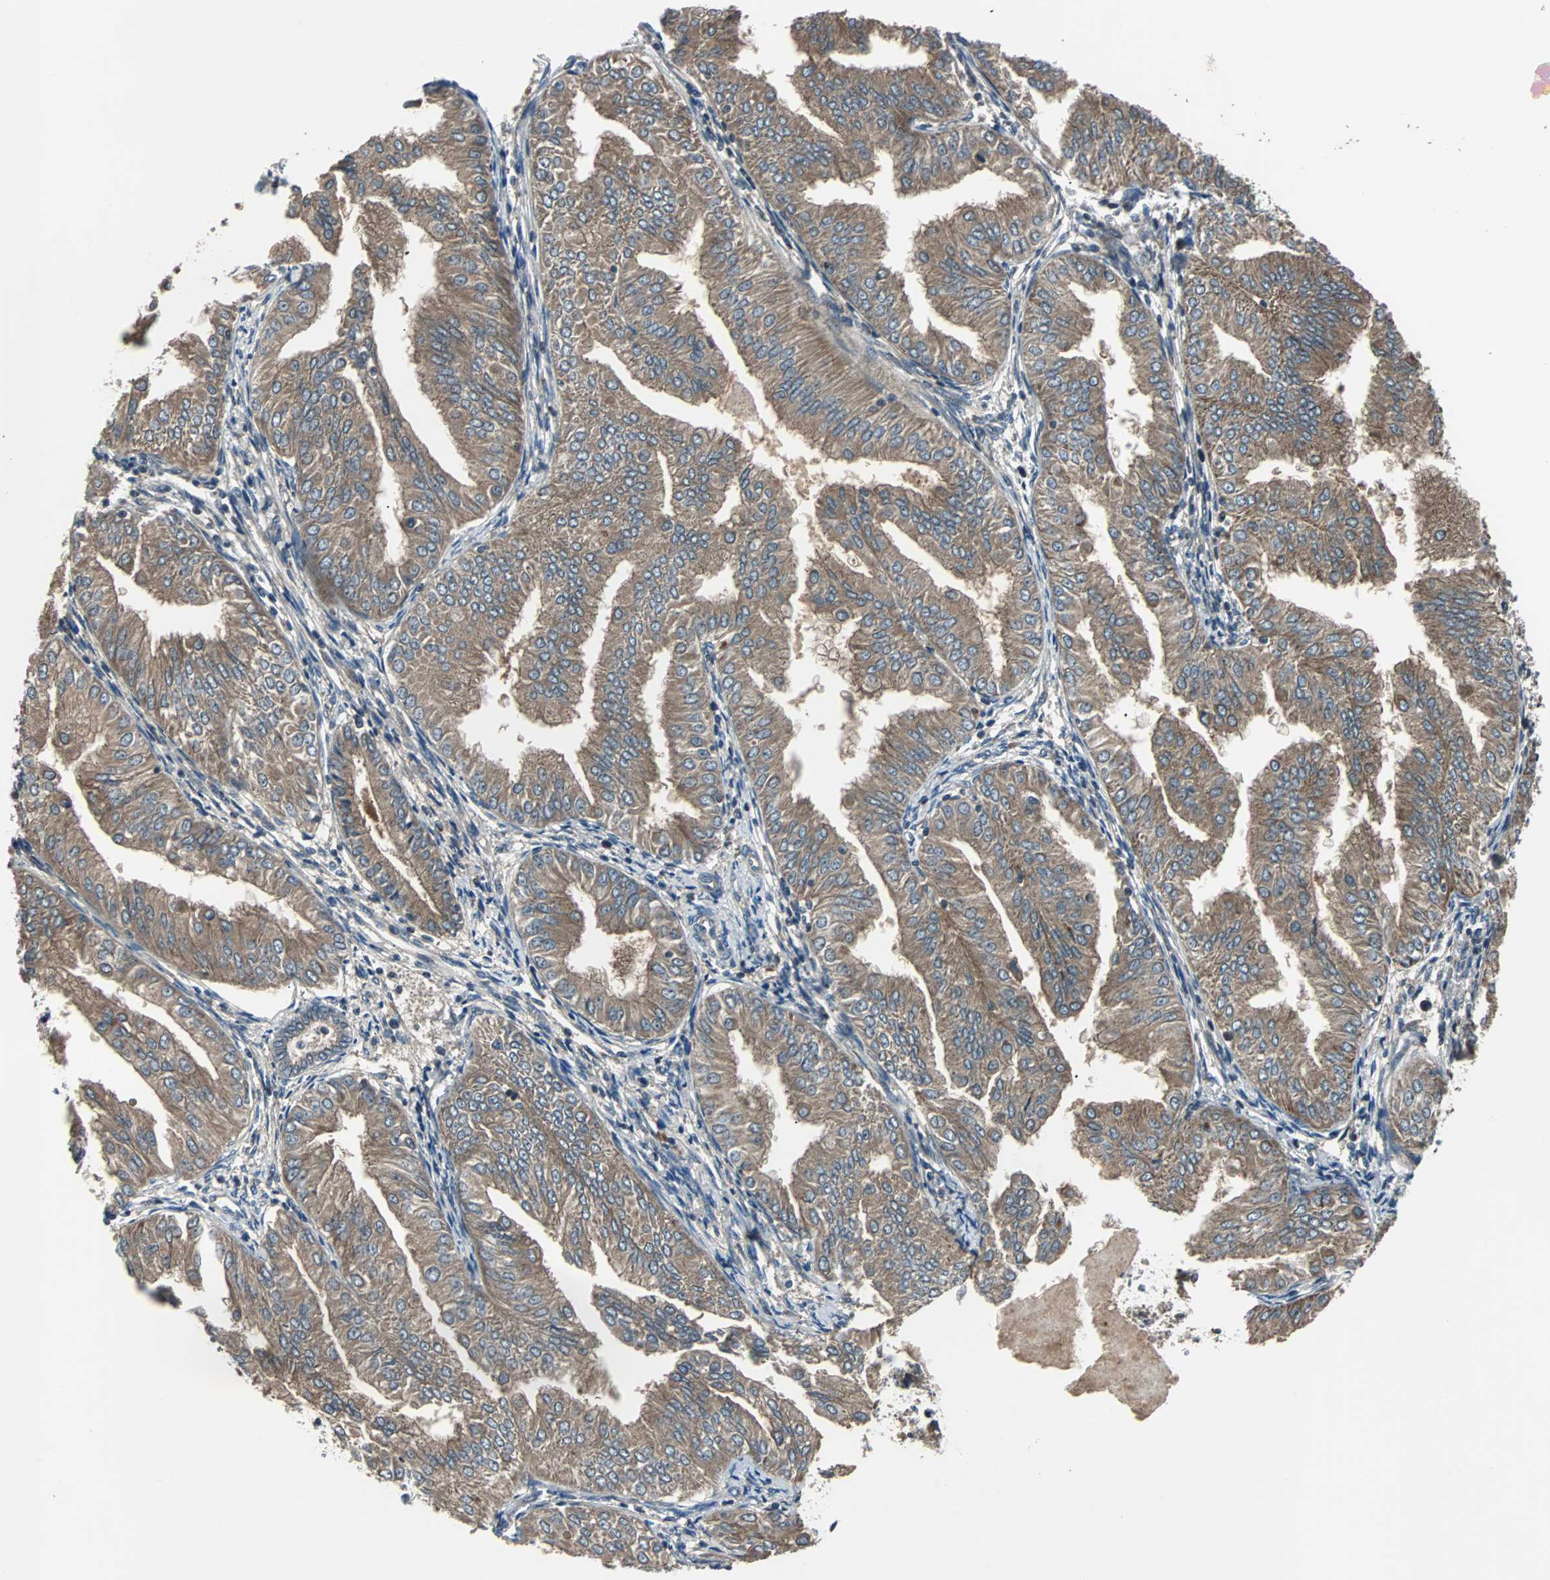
{"staining": {"intensity": "moderate", "quantity": ">75%", "location": "cytoplasmic/membranous"}, "tissue": "endometrial cancer", "cell_type": "Tumor cells", "image_type": "cancer", "snomed": [{"axis": "morphology", "description": "Adenocarcinoma, NOS"}, {"axis": "topography", "description": "Endometrium"}], "caption": "This is an image of IHC staining of endometrial cancer, which shows moderate staining in the cytoplasmic/membranous of tumor cells.", "gene": "ARF1", "patient": {"sex": "female", "age": 53}}